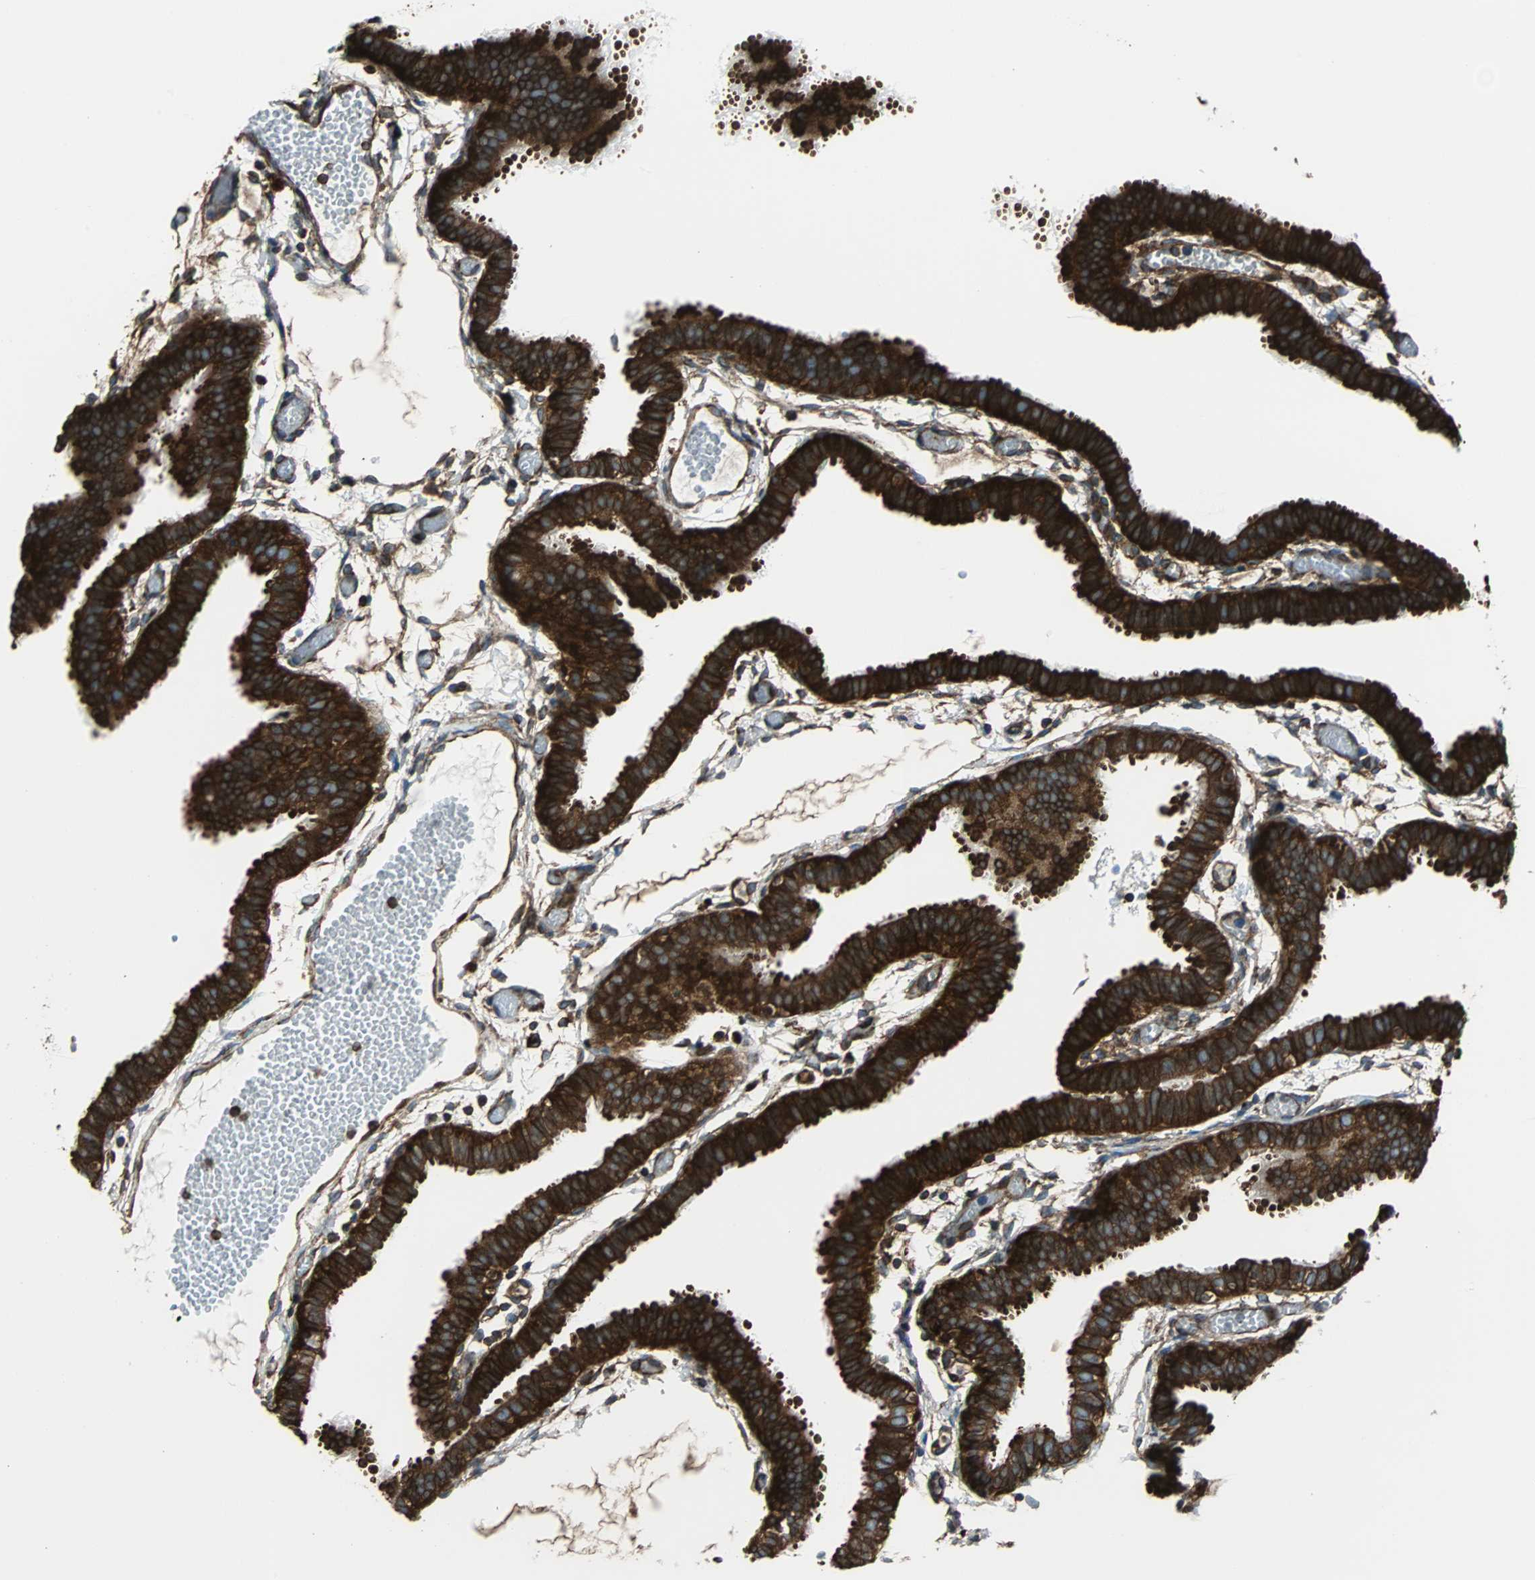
{"staining": {"intensity": "strong", "quantity": ">75%", "location": "cytoplasmic/membranous"}, "tissue": "fallopian tube", "cell_type": "Glandular cells", "image_type": "normal", "snomed": [{"axis": "morphology", "description": "Normal tissue, NOS"}, {"axis": "topography", "description": "Fallopian tube"}], "caption": "Glandular cells exhibit high levels of strong cytoplasmic/membranous positivity in approximately >75% of cells in unremarkable fallopian tube.", "gene": "RELA", "patient": {"sex": "female", "age": 29}}